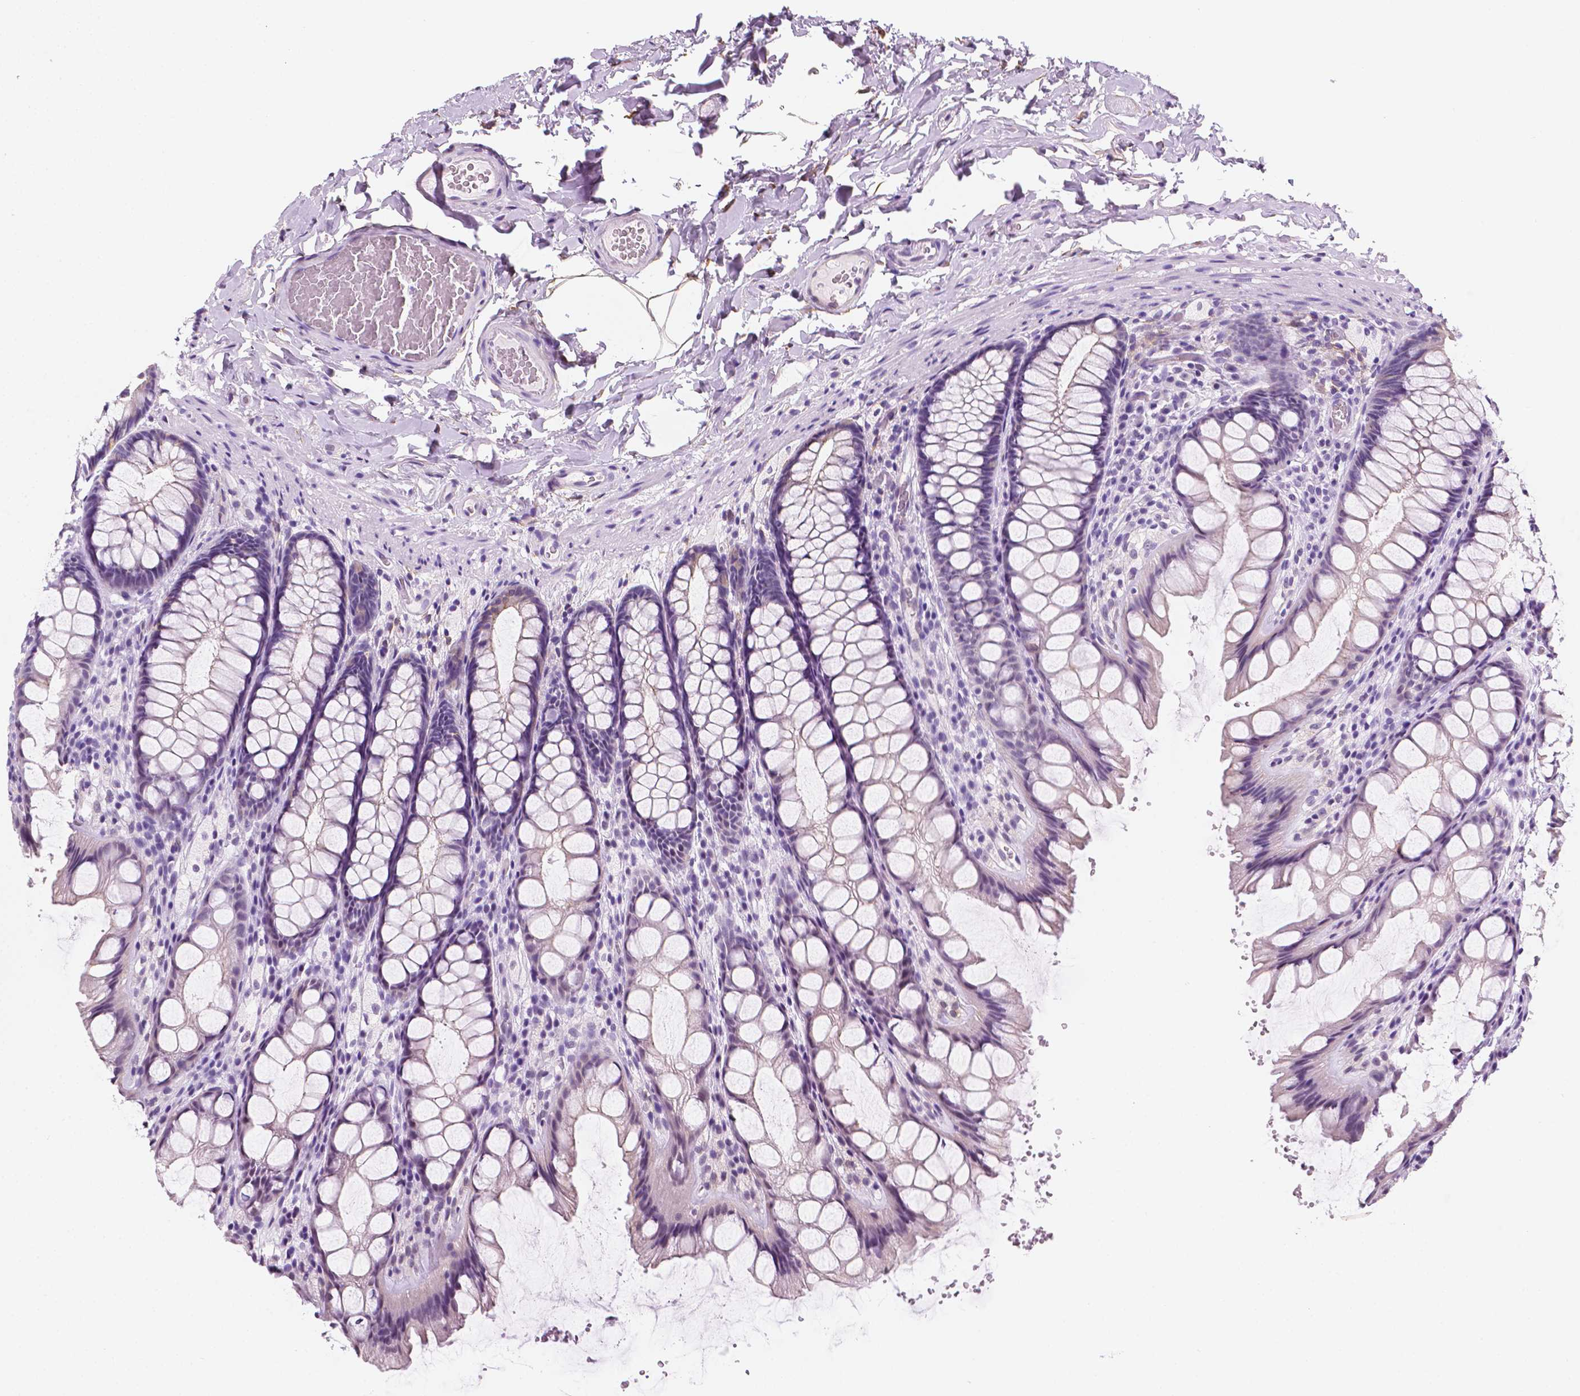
{"staining": {"intensity": "negative", "quantity": "none", "location": "none"}, "tissue": "colon", "cell_type": "Endothelial cells", "image_type": "normal", "snomed": [{"axis": "morphology", "description": "Normal tissue, NOS"}, {"axis": "topography", "description": "Colon"}], "caption": "There is no significant staining in endothelial cells of colon. The staining is performed using DAB (3,3'-diaminobenzidine) brown chromogen with nuclei counter-stained in using hematoxylin.", "gene": "PPL", "patient": {"sex": "male", "age": 47}}